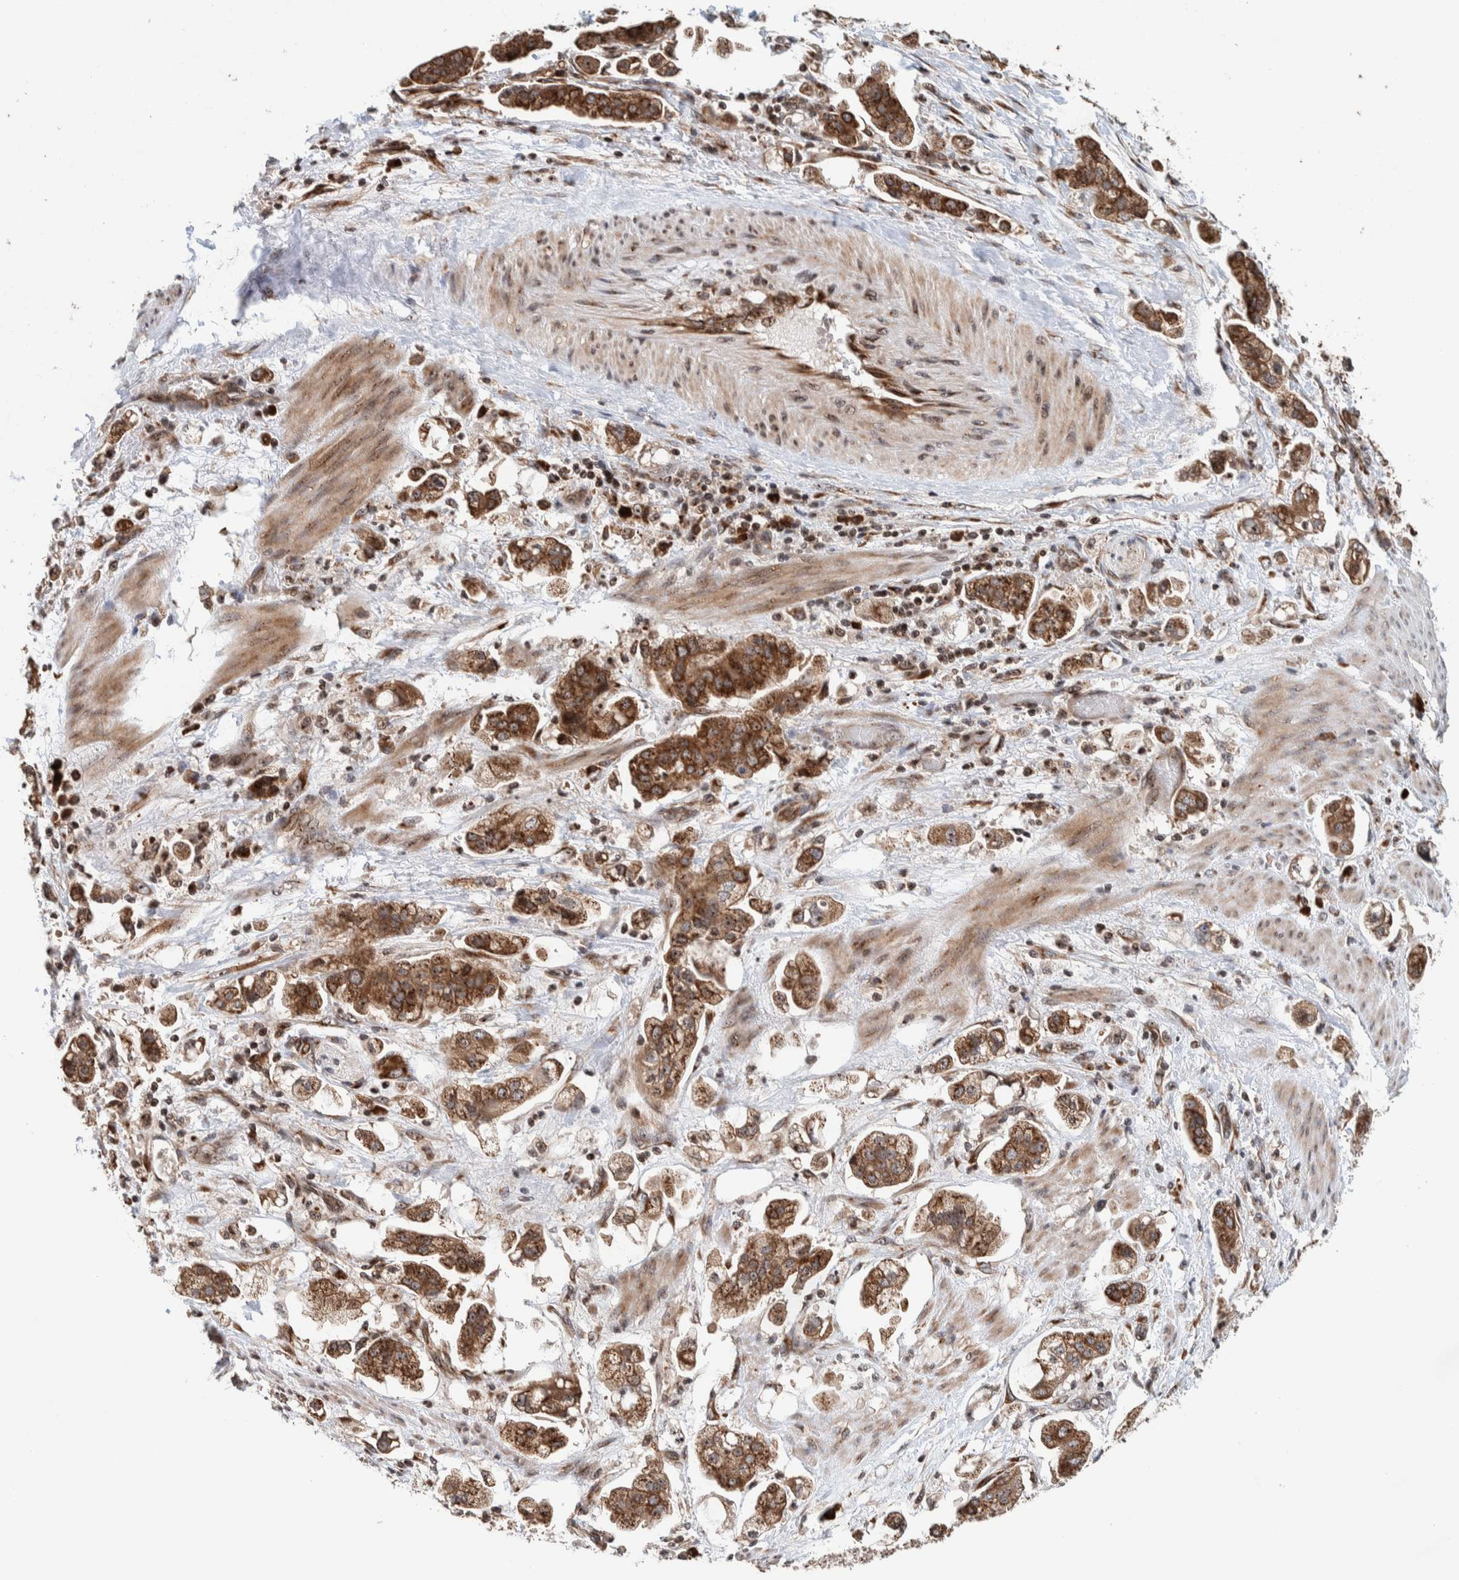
{"staining": {"intensity": "moderate", "quantity": ">75%", "location": "cytoplasmic/membranous"}, "tissue": "stomach cancer", "cell_type": "Tumor cells", "image_type": "cancer", "snomed": [{"axis": "morphology", "description": "Adenocarcinoma, NOS"}, {"axis": "topography", "description": "Stomach"}], "caption": "Stomach adenocarcinoma stained with IHC shows moderate cytoplasmic/membranous expression in about >75% of tumor cells. The protein of interest is stained brown, and the nuclei are stained in blue (DAB IHC with brightfield microscopy, high magnification).", "gene": "CCDC182", "patient": {"sex": "male", "age": 62}}